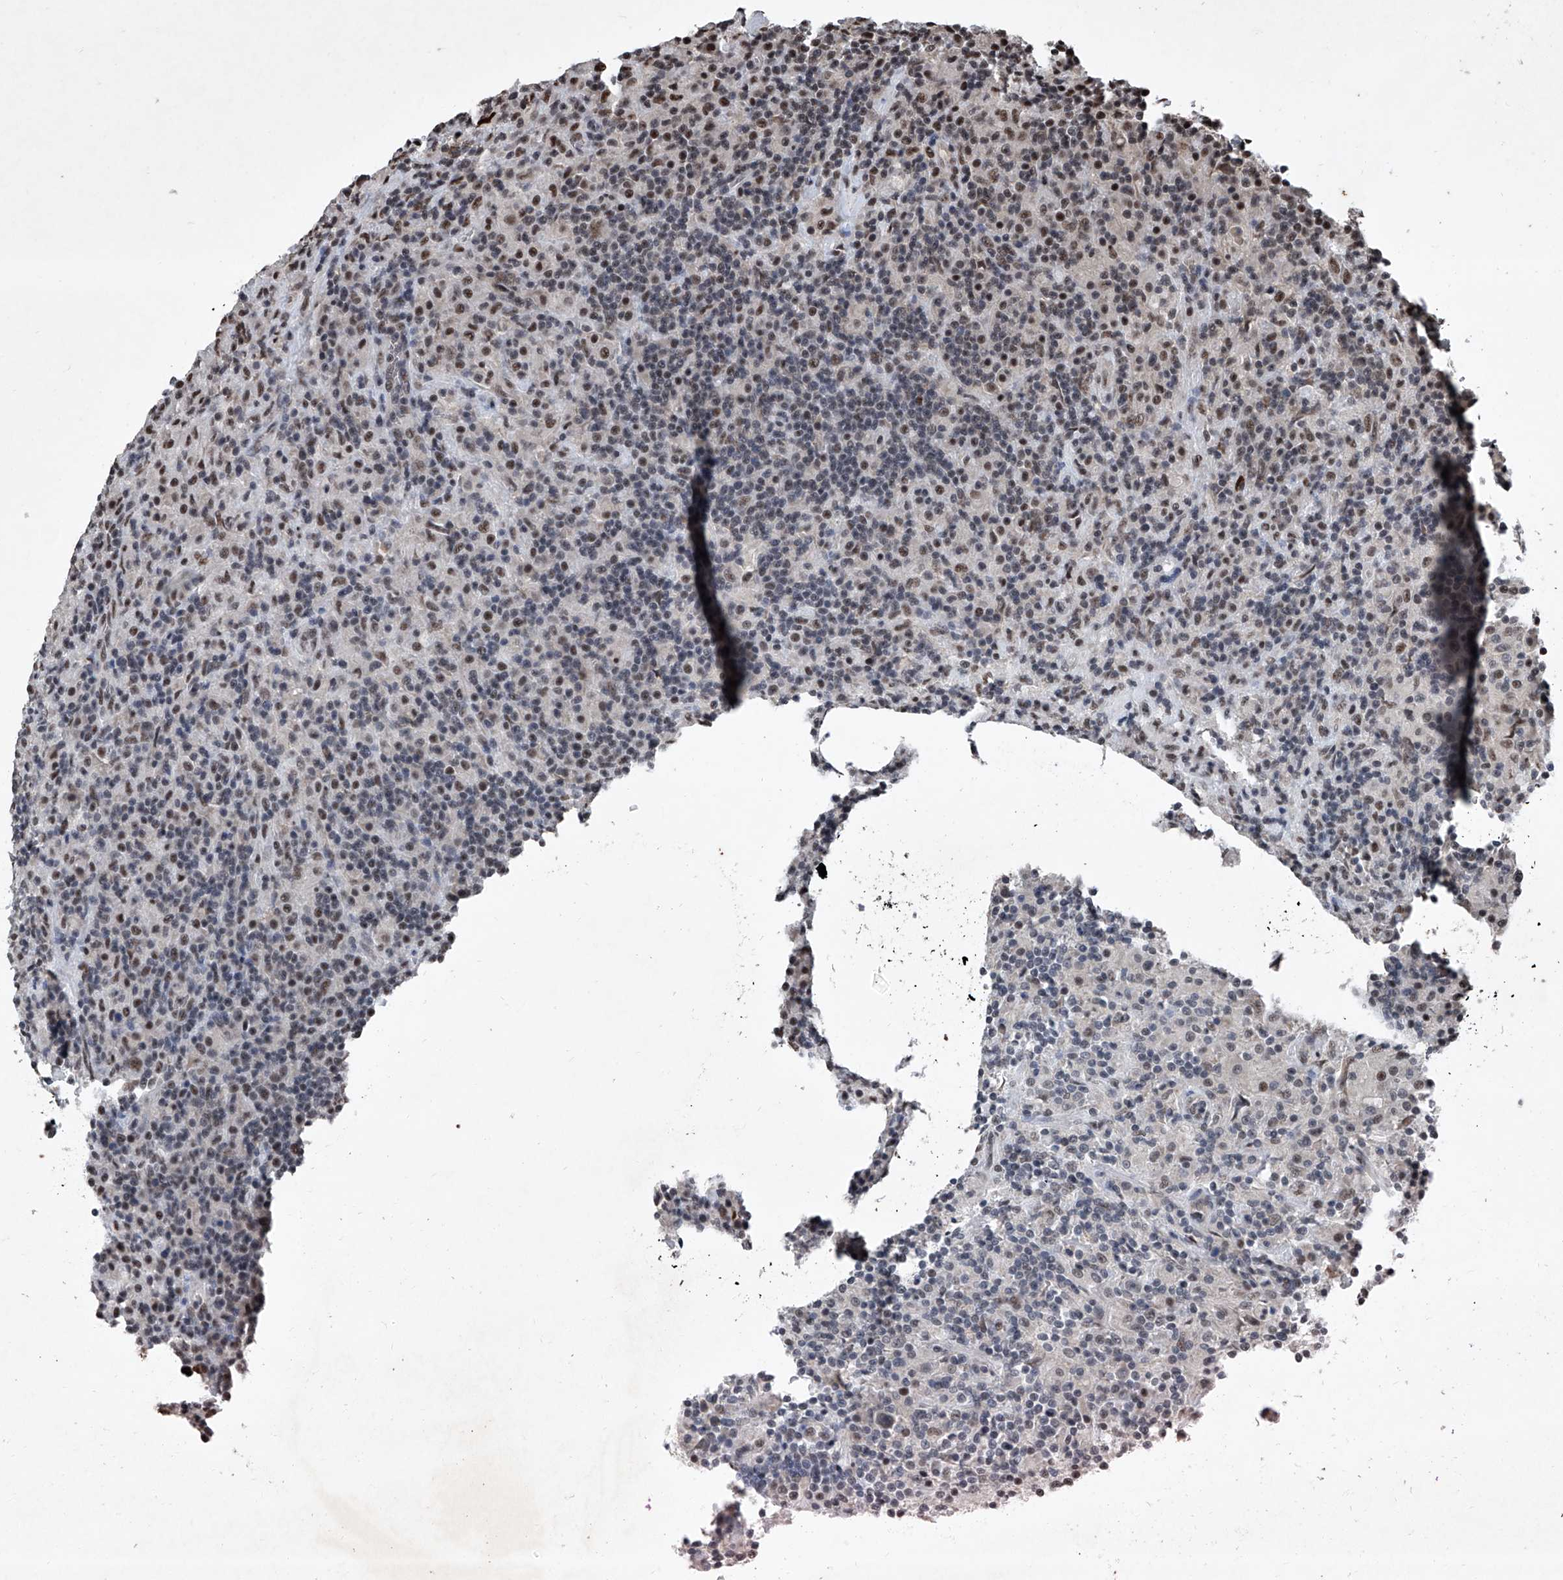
{"staining": {"intensity": "strong", "quantity": ">75%", "location": "nuclear"}, "tissue": "lymphoma", "cell_type": "Tumor cells", "image_type": "cancer", "snomed": [{"axis": "morphology", "description": "Hodgkin's disease, NOS"}, {"axis": "topography", "description": "Lymph node"}], "caption": "Human Hodgkin's disease stained with a protein marker exhibits strong staining in tumor cells.", "gene": "DDX39B", "patient": {"sex": "male", "age": 70}}